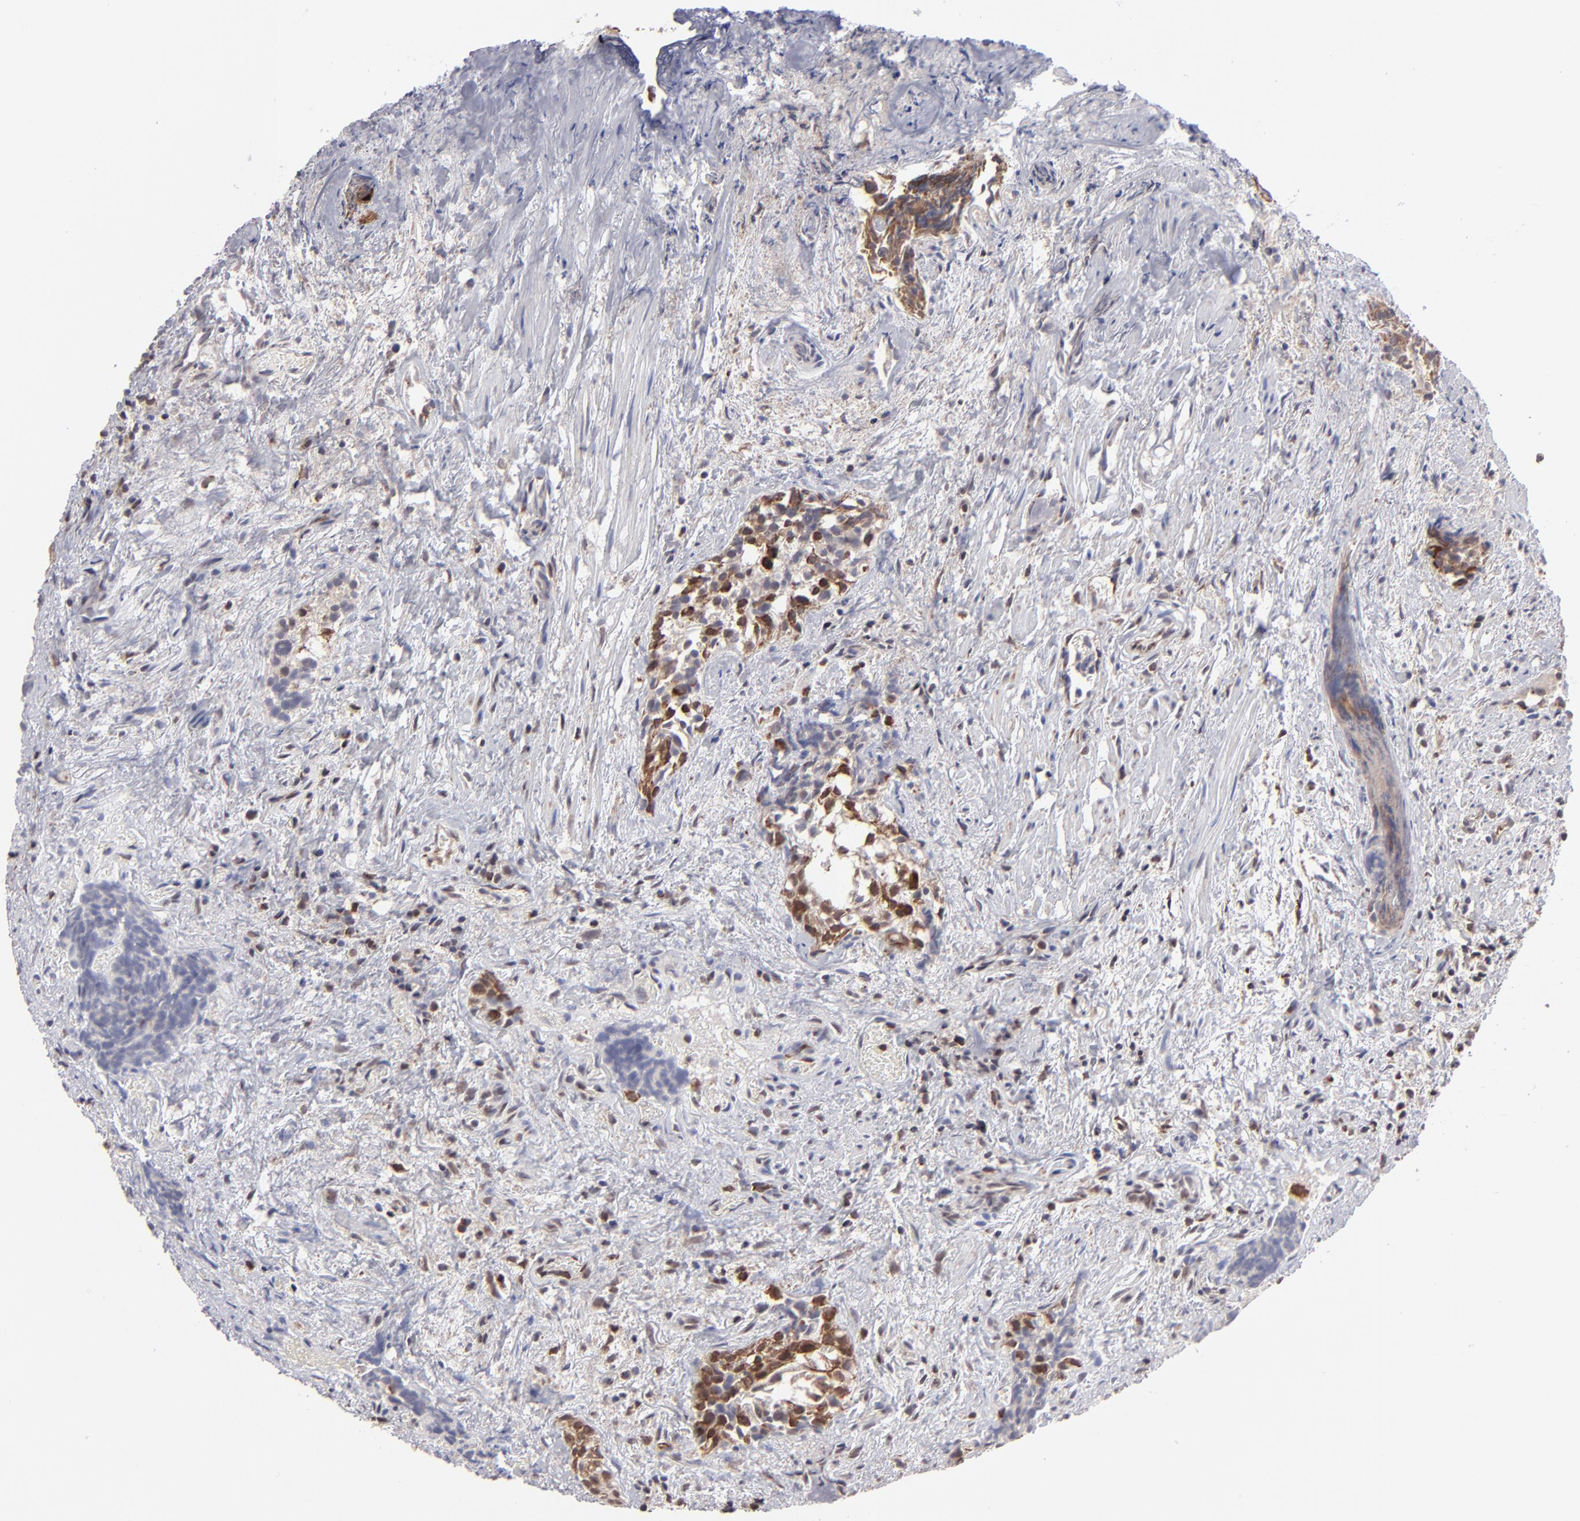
{"staining": {"intensity": "strong", "quantity": "<25%", "location": "cytoplasmic/membranous"}, "tissue": "urothelial cancer", "cell_type": "Tumor cells", "image_type": "cancer", "snomed": [{"axis": "morphology", "description": "Urothelial carcinoma, High grade"}, {"axis": "topography", "description": "Urinary bladder"}], "caption": "Protein expression by immunohistochemistry displays strong cytoplasmic/membranous positivity in about <25% of tumor cells in urothelial cancer.", "gene": "SLC15A1", "patient": {"sex": "female", "age": 78}}